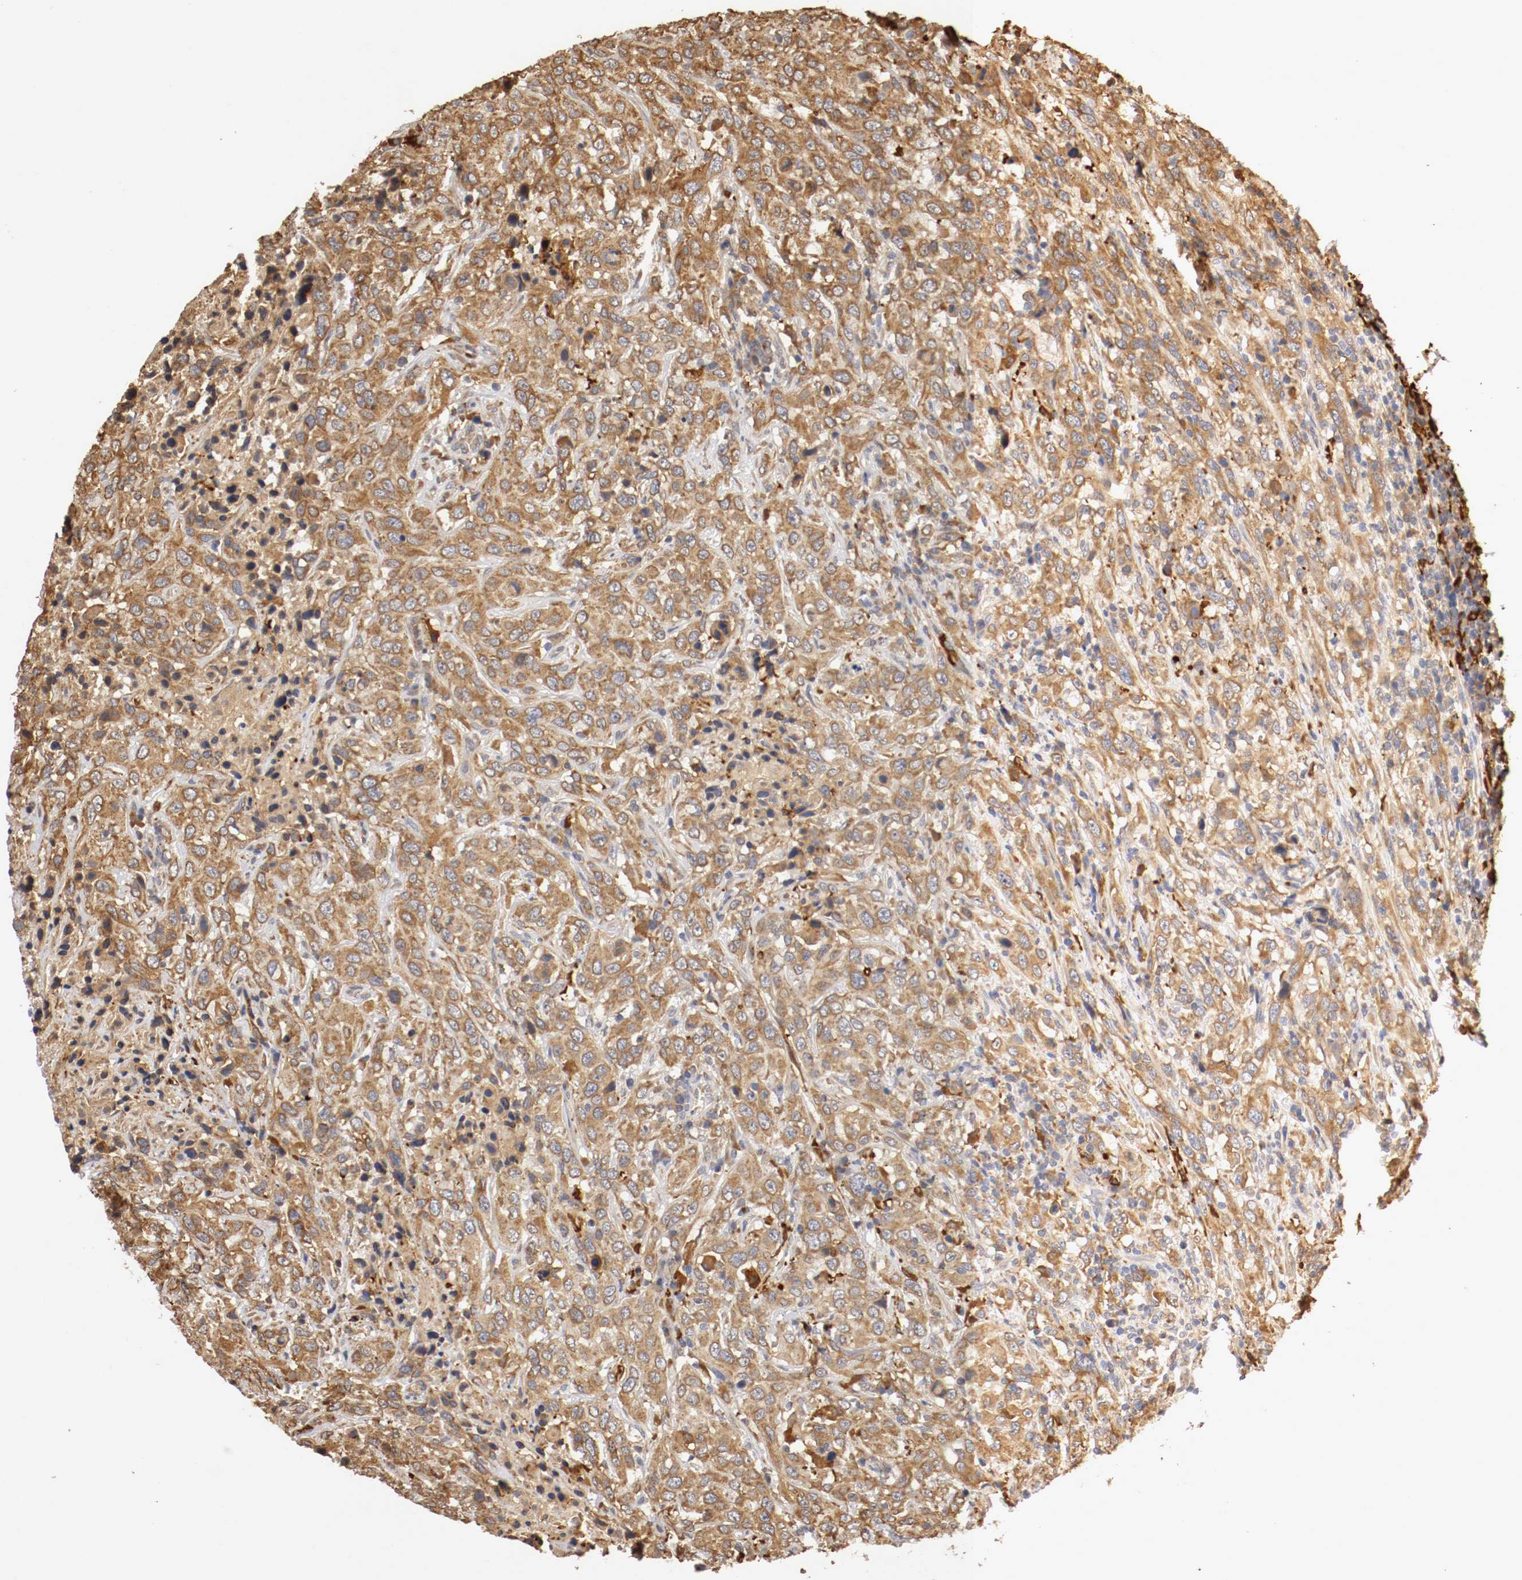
{"staining": {"intensity": "moderate", "quantity": ">75%", "location": "cytoplasmic/membranous"}, "tissue": "urothelial cancer", "cell_type": "Tumor cells", "image_type": "cancer", "snomed": [{"axis": "morphology", "description": "Urothelial carcinoma, High grade"}, {"axis": "topography", "description": "Urinary bladder"}], "caption": "This micrograph reveals immunohistochemistry staining of human urothelial carcinoma (high-grade), with medium moderate cytoplasmic/membranous positivity in approximately >75% of tumor cells.", "gene": "VEZT", "patient": {"sex": "male", "age": 61}}